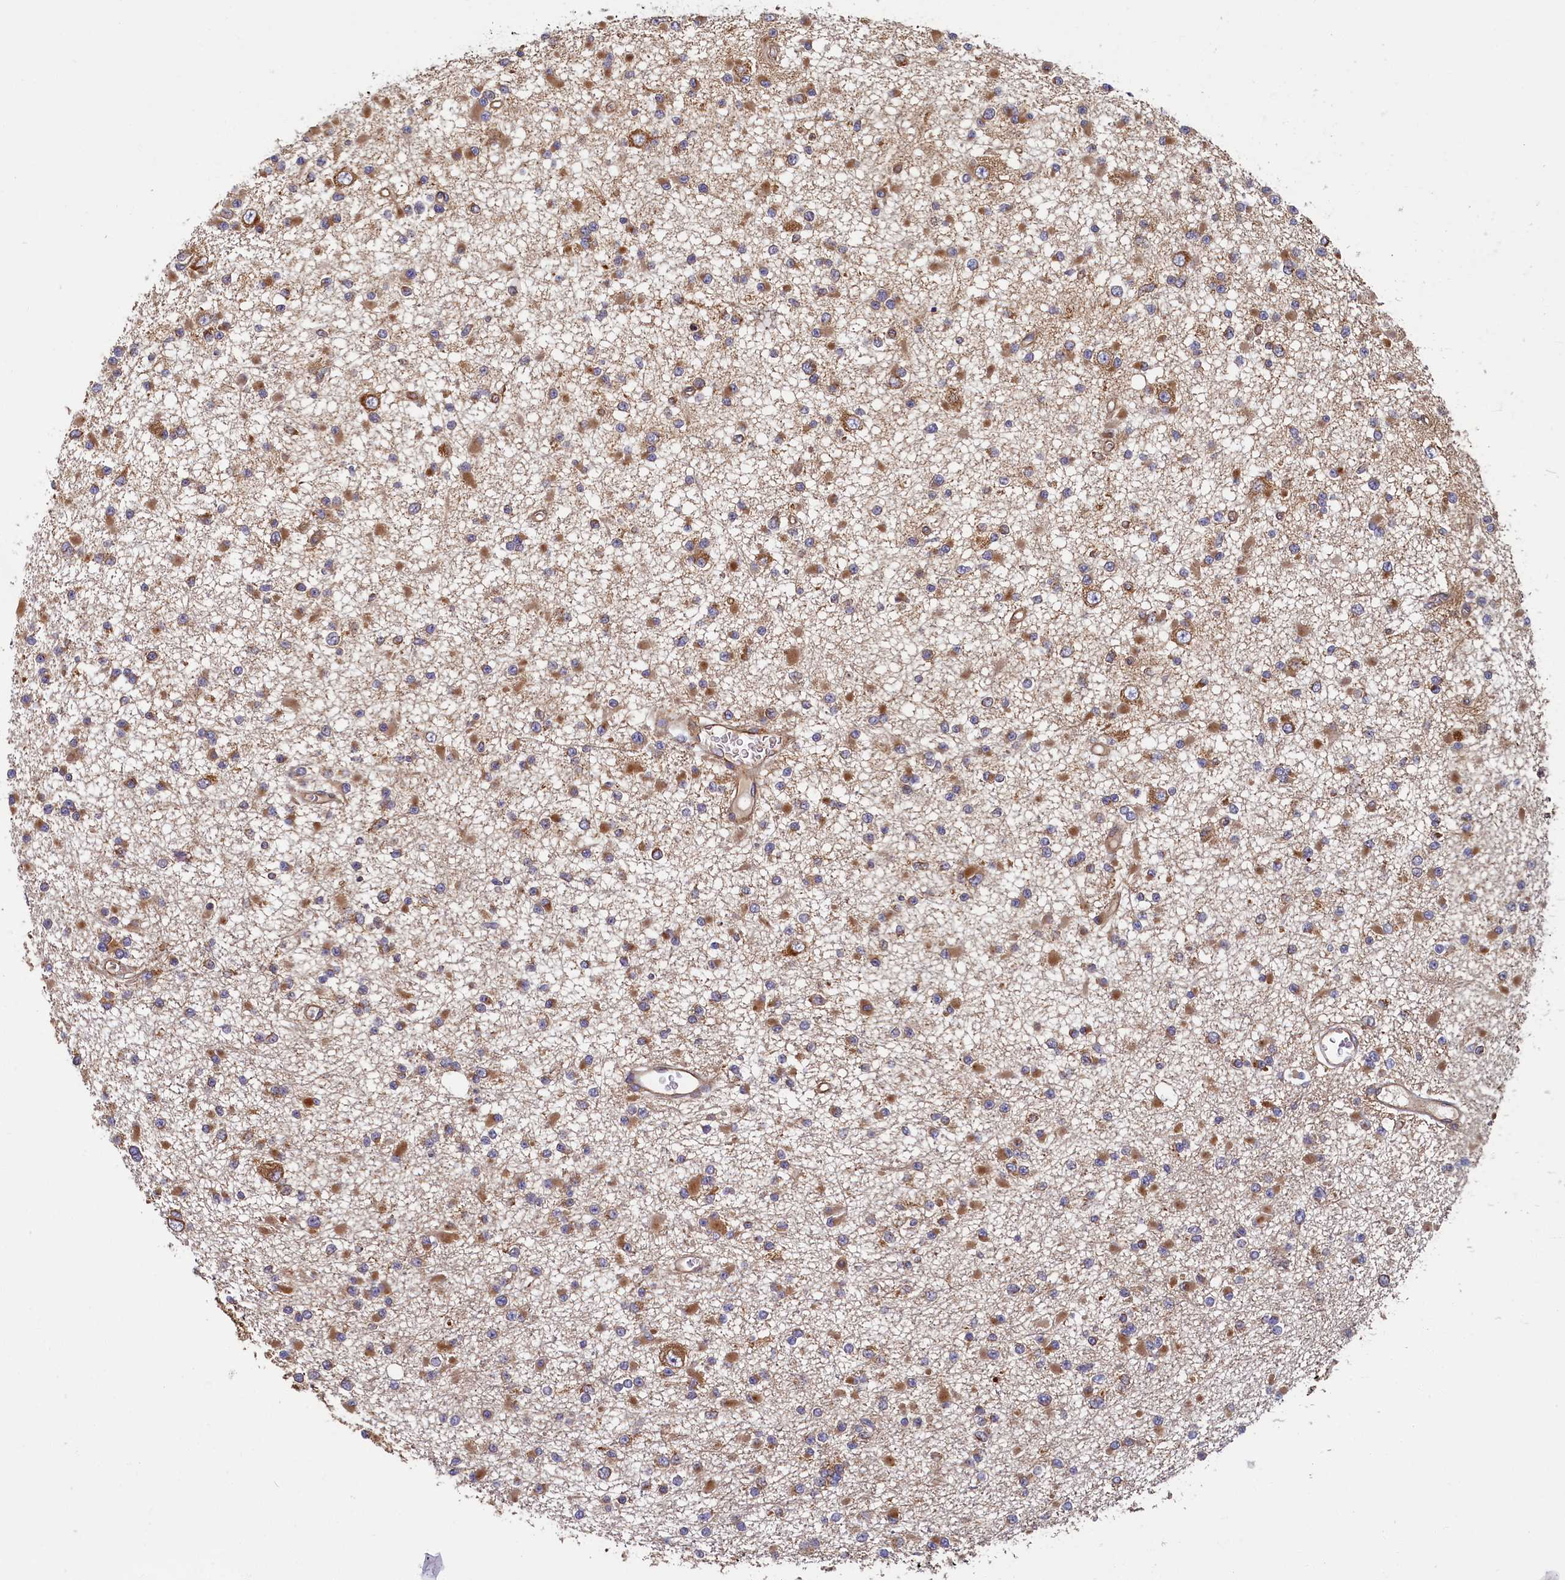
{"staining": {"intensity": "moderate", "quantity": "25%-75%", "location": "cytoplasmic/membranous"}, "tissue": "glioma", "cell_type": "Tumor cells", "image_type": "cancer", "snomed": [{"axis": "morphology", "description": "Glioma, malignant, Low grade"}, {"axis": "topography", "description": "Brain"}], "caption": "Immunohistochemistry of malignant low-grade glioma demonstrates medium levels of moderate cytoplasmic/membranous expression in approximately 25%-75% of tumor cells. (Stains: DAB (3,3'-diaminobenzidine) in brown, nuclei in blue, Microscopy: brightfield microscopy at high magnification).", "gene": "STX12", "patient": {"sex": "female", "age": 22}}